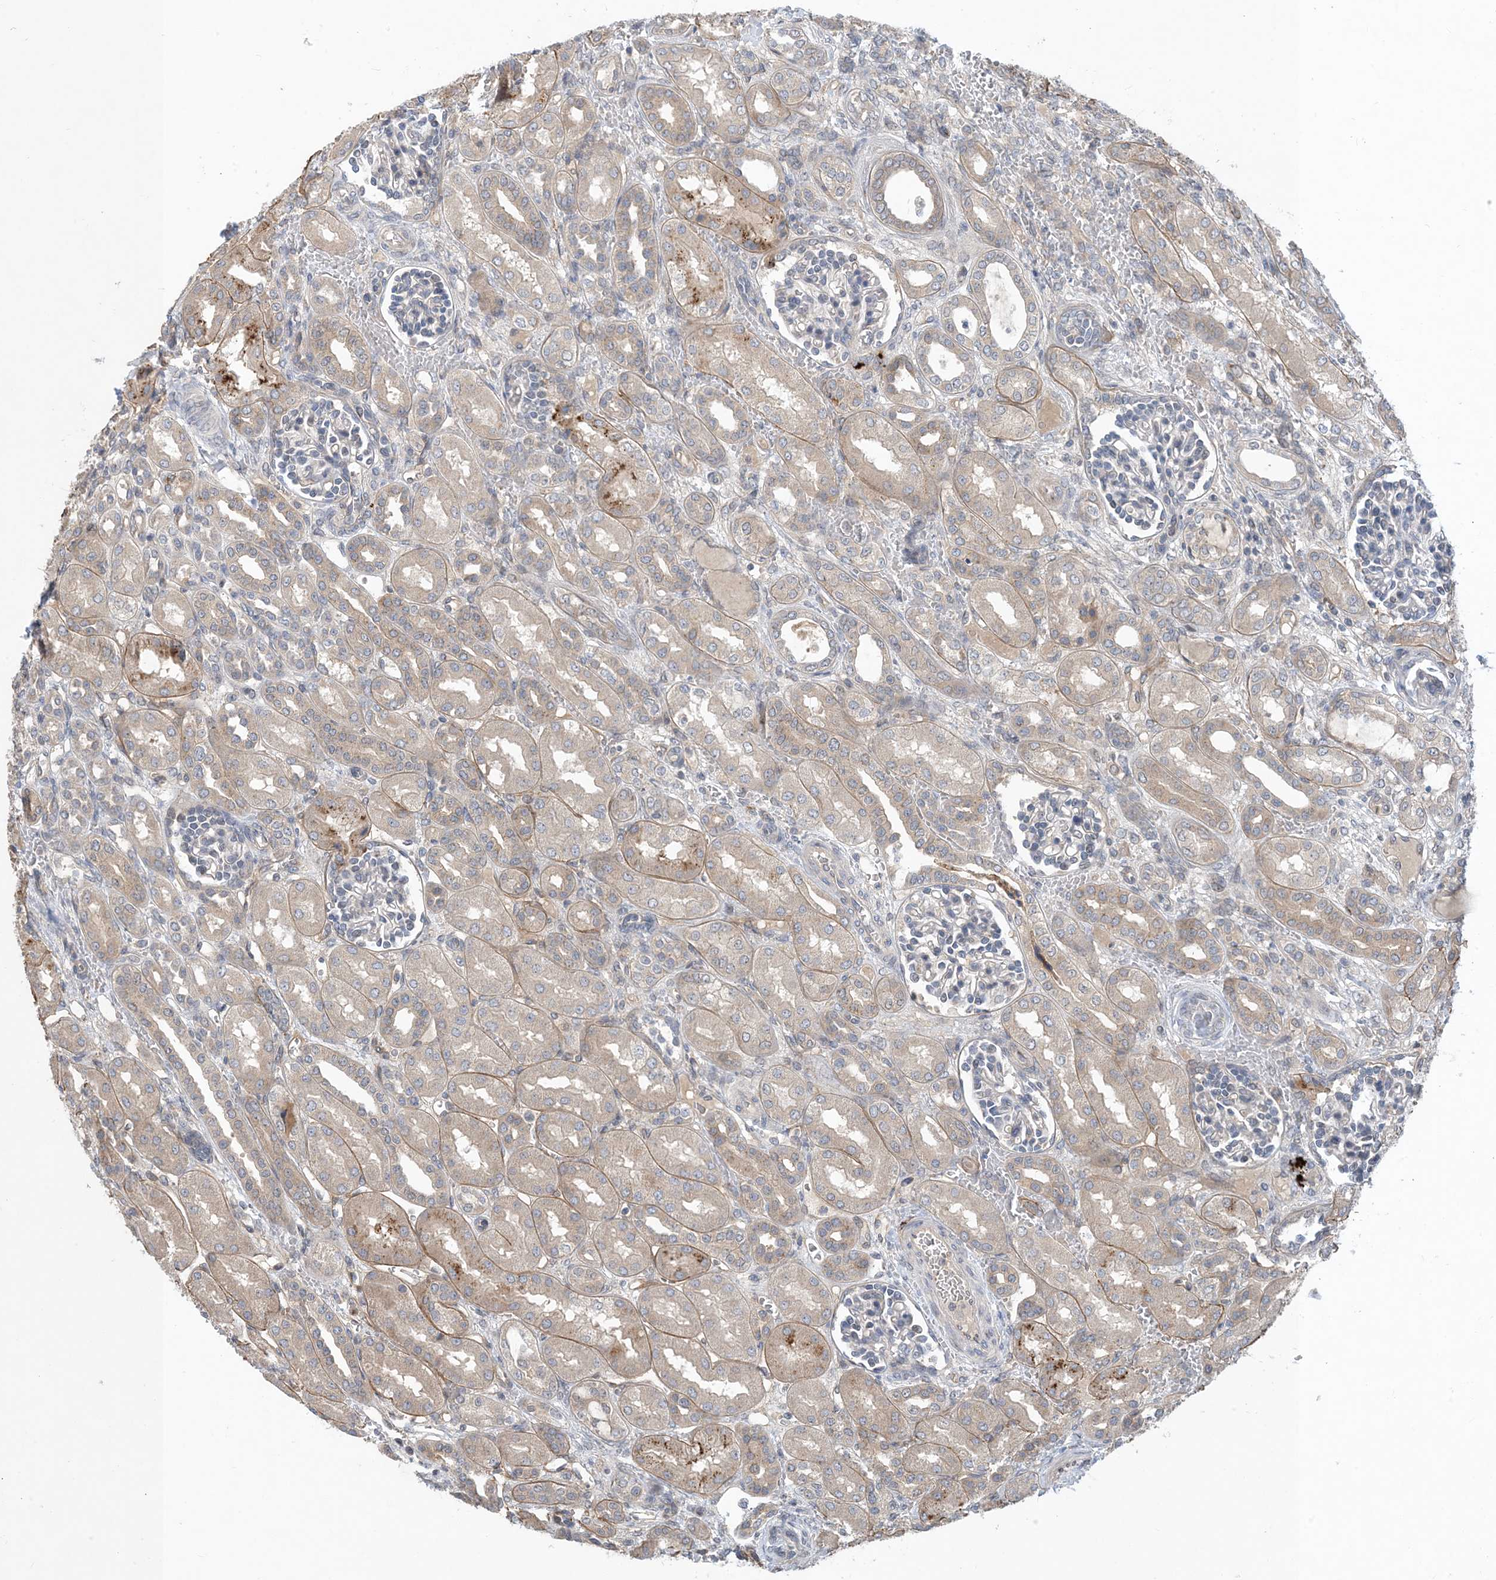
{"staining": {"intensity": "negative", "quantity": "none", "location": "none"}, "tissue": "kidney", "cell_type": "Cells in glomeruli", "image_type": "normal", "snomed": [{"axis": "morphology", "description": "Normal tissue, NOS"}, {"axis": "morphology", "description": "Neoplasm, malignant, NOS"}, {"axis": "topography", "description": "Kidney"}], "caption": "Immunohistochemistry (IHC) image of benign kidney: human kidney stained with DAB shows no significant protein staining in cells in glomeruli.", "gene": "TINAG", "patient": {"sex": "female", "age": 1}}